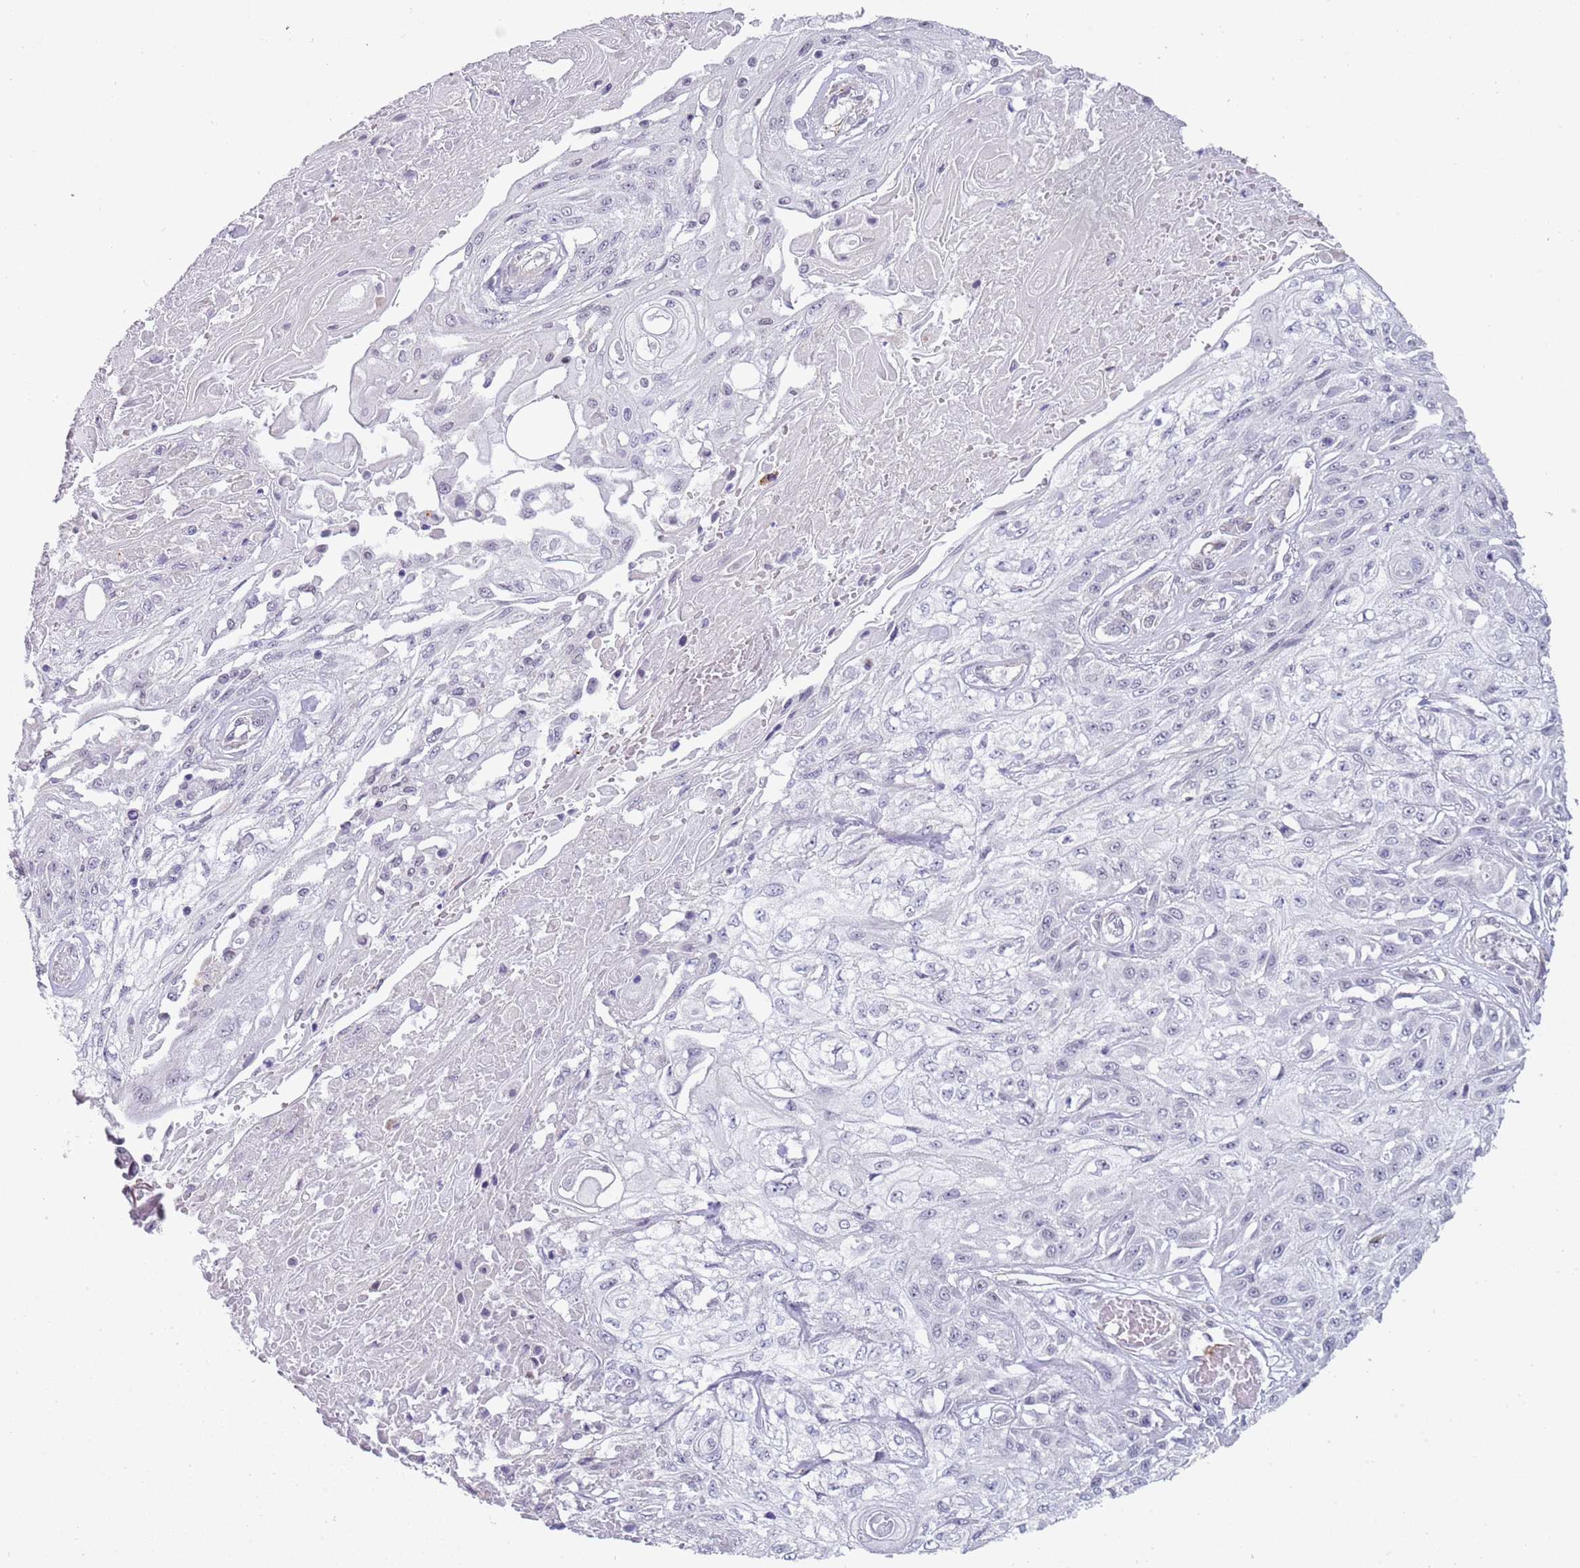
{"staining": {"intensity": "negative", "quantity": "none", "location": "none"}, "tissue": "skin cancer", "cell_type": "Tumor cells", "image_type": "cancer", "snomed": [{"axis": "morphology", "description": "Squamous cell carcinoma, NOS"}, {"axis": "morphology", "description": "Squamous cell carcinoma, metastatic, NOS"}, {"axis": "topography", "description": "Skin"}, {"axis": "topography", "description": "Lymph node"}], "caption": "There is no significant staining in tumor cells of skin cancer.", "gene": "NBPF3", "patient": {"sex": "male", "age": 75}}